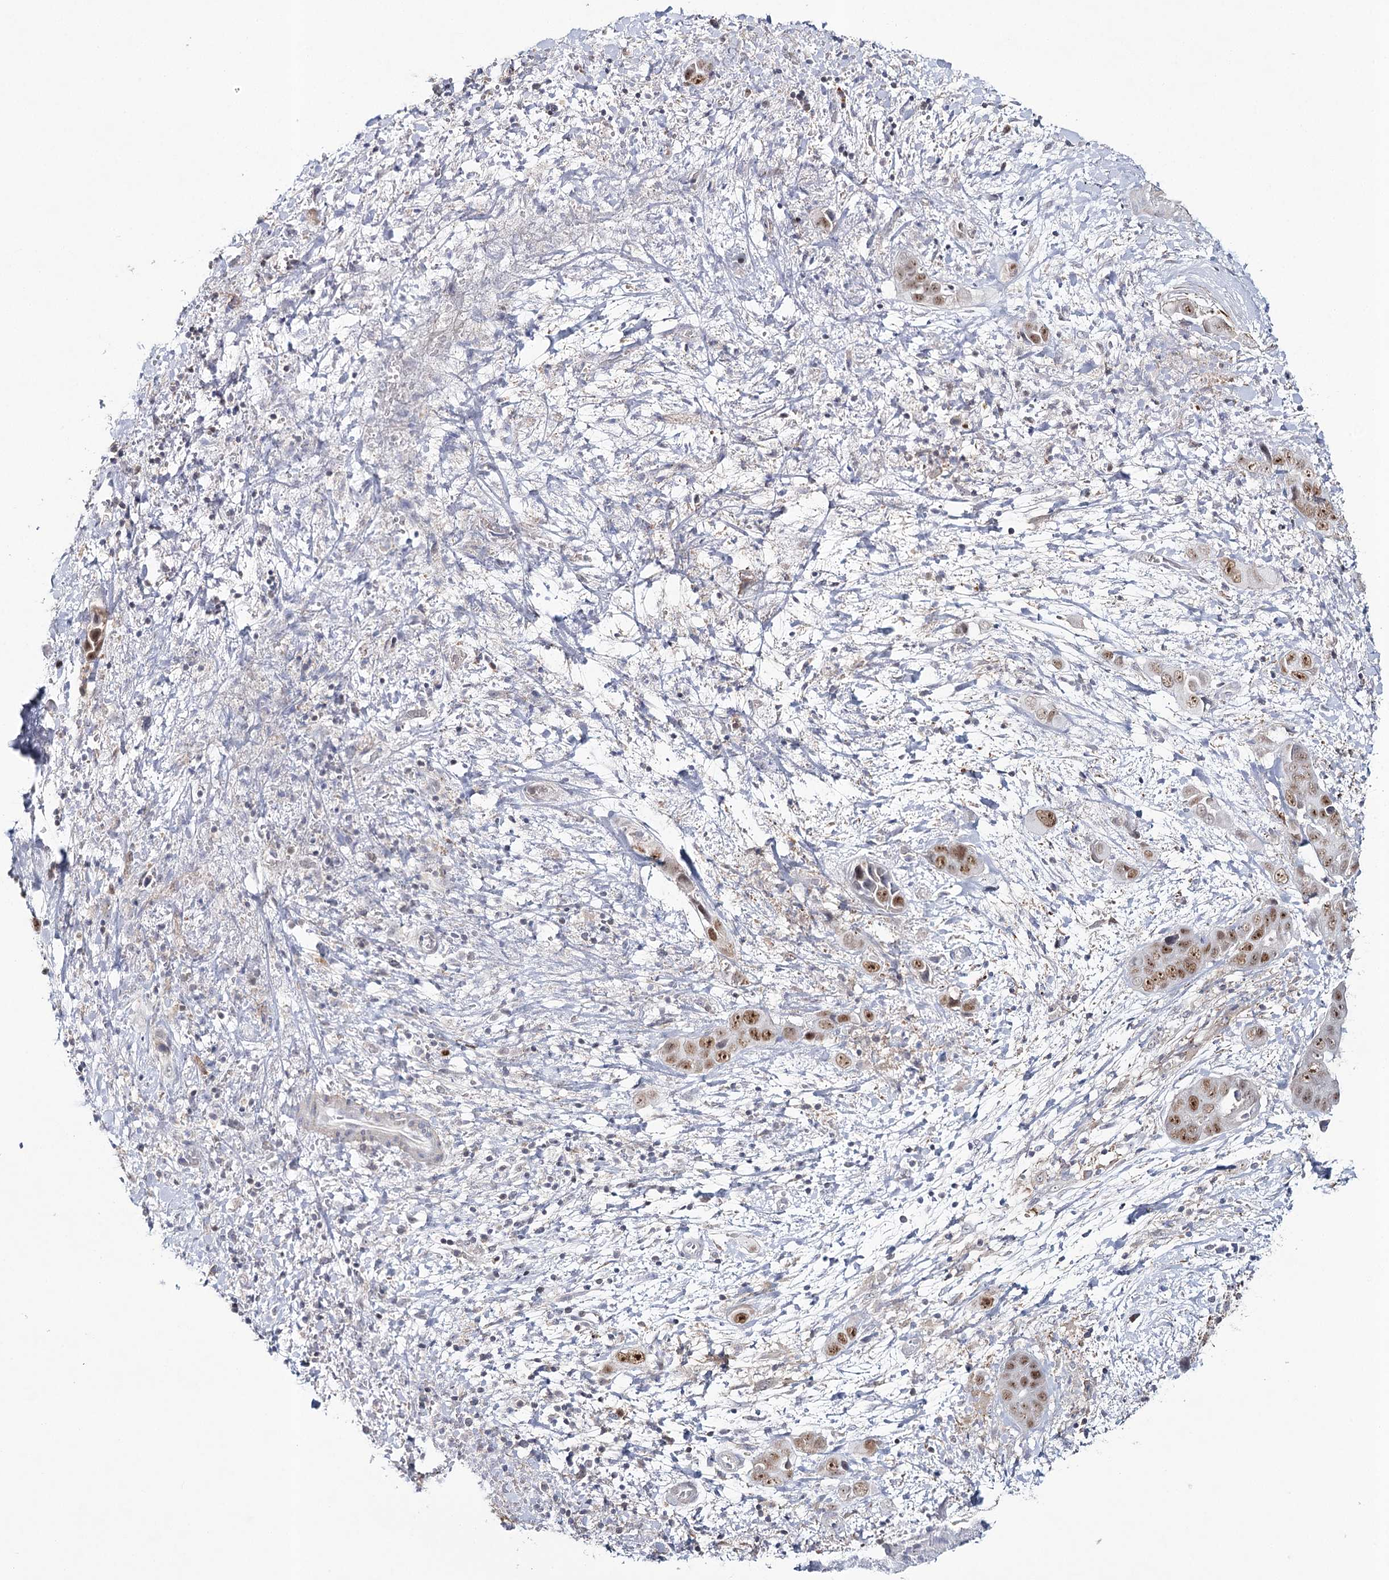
{"staining": {"intensity": "moderate", "quantity": "25%-75%", "location": "nuclear"}, "tissue": "liver cancer", "cell_type": "Tumor cells", "image_type": "cancer", "snomed": [{"axis": "morphology", "description": "Cholangiocarcinoma"}, {"axis": "topography", "description": "Liver"}], "caption": "Immunohistochemical staining of cholangiocarcinoma (liver) demonstrates medium levels of moderate nuclear protein staining in approximately 25%-75% of tumor cells.", "gene": "ZC3H8", "patient": {"sex": "female", "age": 52}}